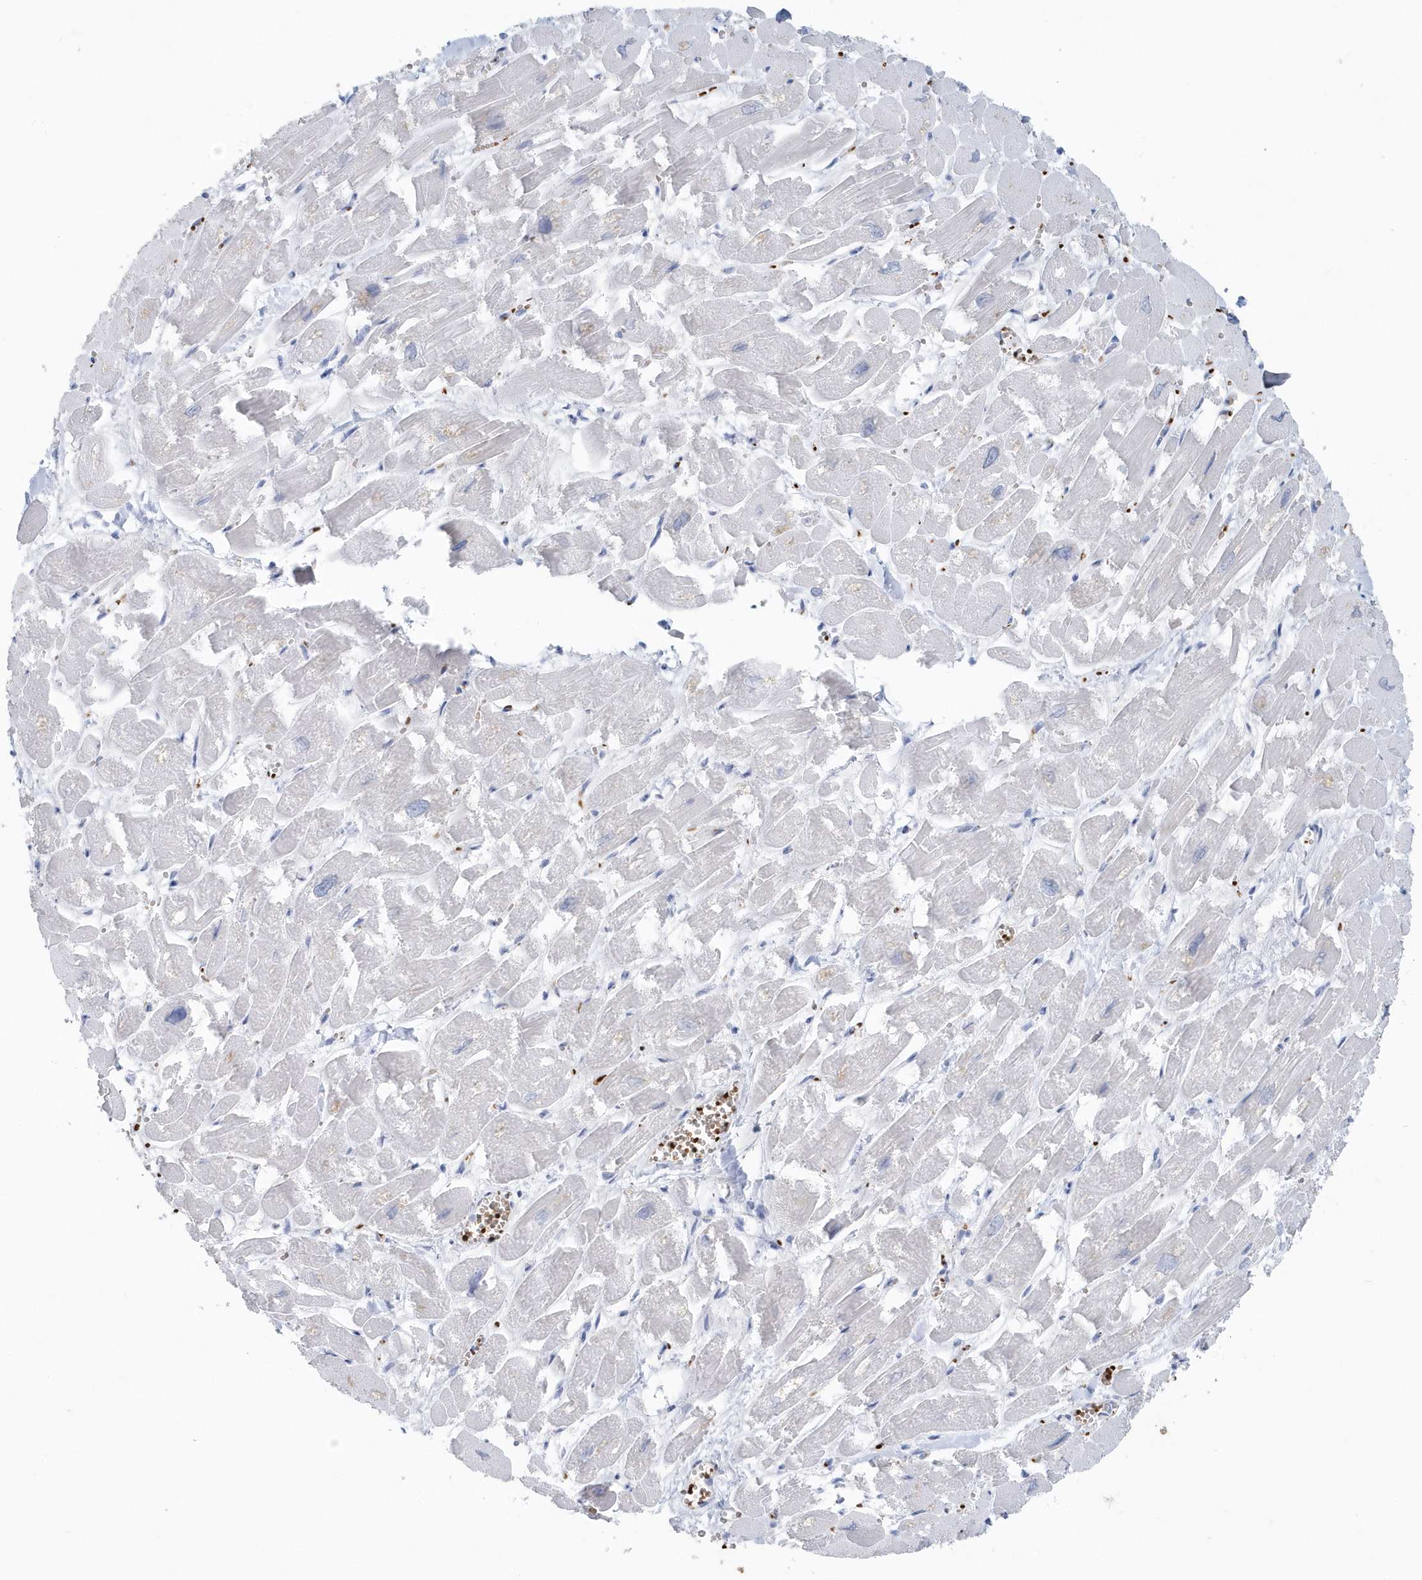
{"staining": {"intensity": "moderate", "quantity": "<25%", "location": "cytoplasmic/membranous"}, "tissue": "heart muscle", "cell_type": "Cardiomyocytes", "image_type": "normal", "snomed": [{"axis": "morphology", "description": "Normal tissue, NOS"}, {"axis": "topography", "description": "Heart"}], "caption": "Approximately <25% of cardiomyocytes in normal heart muscle reveal moderate cytoplasmic/membranous protein positivity as visualized by brown immunohistochemical staining.", "gene": "HBA2", "patient": {"sex": "male", "age": 54}}